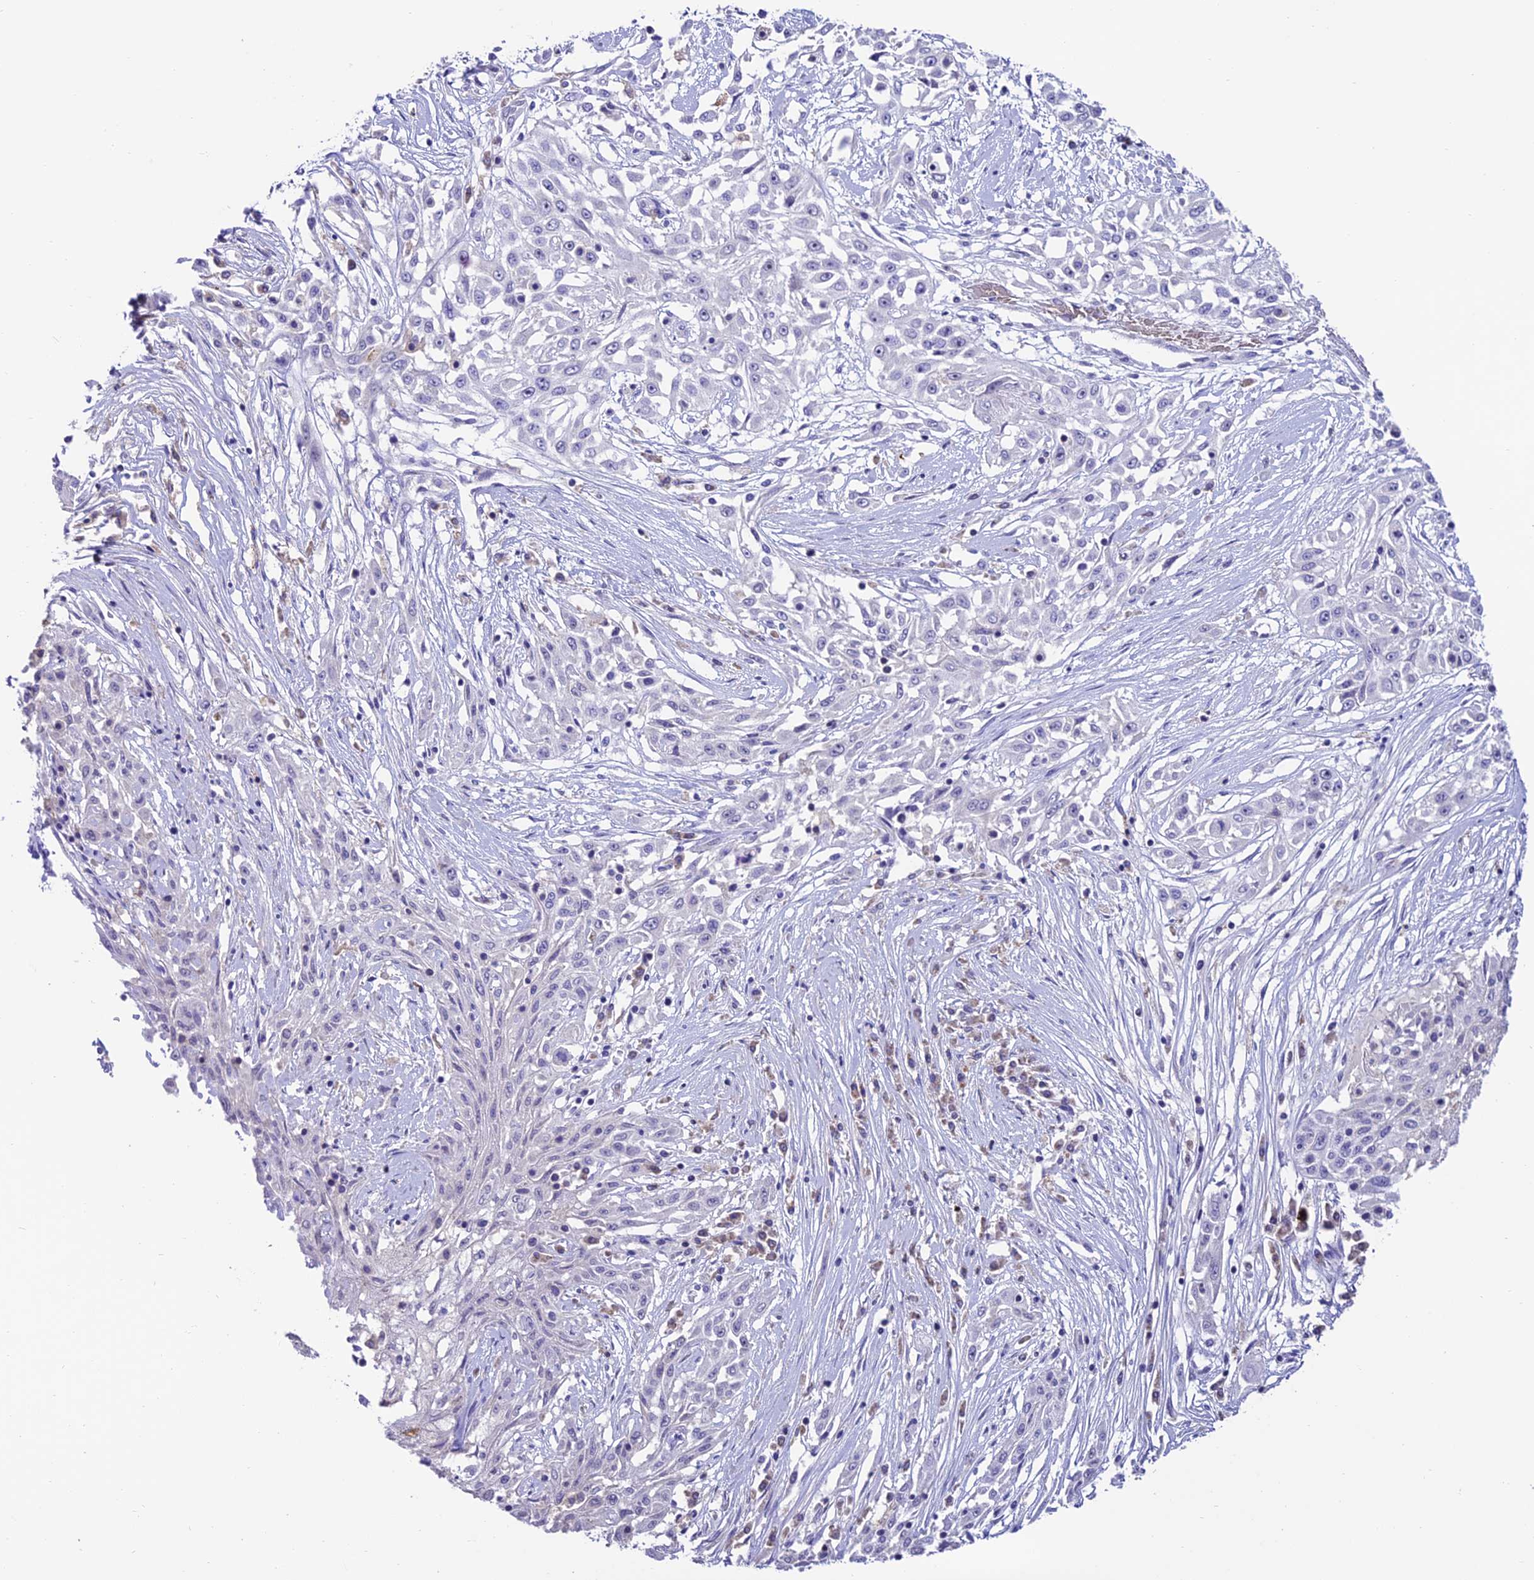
{"staining": {"intensity": "negative", "quantity": "none", "location": "none"}, "tissue": "skin cancer", "cell_type": "Tumor cells", "image_type": "cancer", "snomed": [{"axis": "morphology", "description": "Squamous cell carcinoma, NOS"}, {"axis": "morphology", "description": "Squamous cell carcinoma, metastatic, NOS"}, {"axis": "topography", "description": "Skin"}, {"axis": "topography", "description": "Lymph node"}], "caption": "This is an immunohistochemistry micrograph of human skin metastatic squamous cell carcinoma. There is no positivity in tumor cells.", "gene": "SLC10A1", "patient": {"sex": "male", "age": 75}}